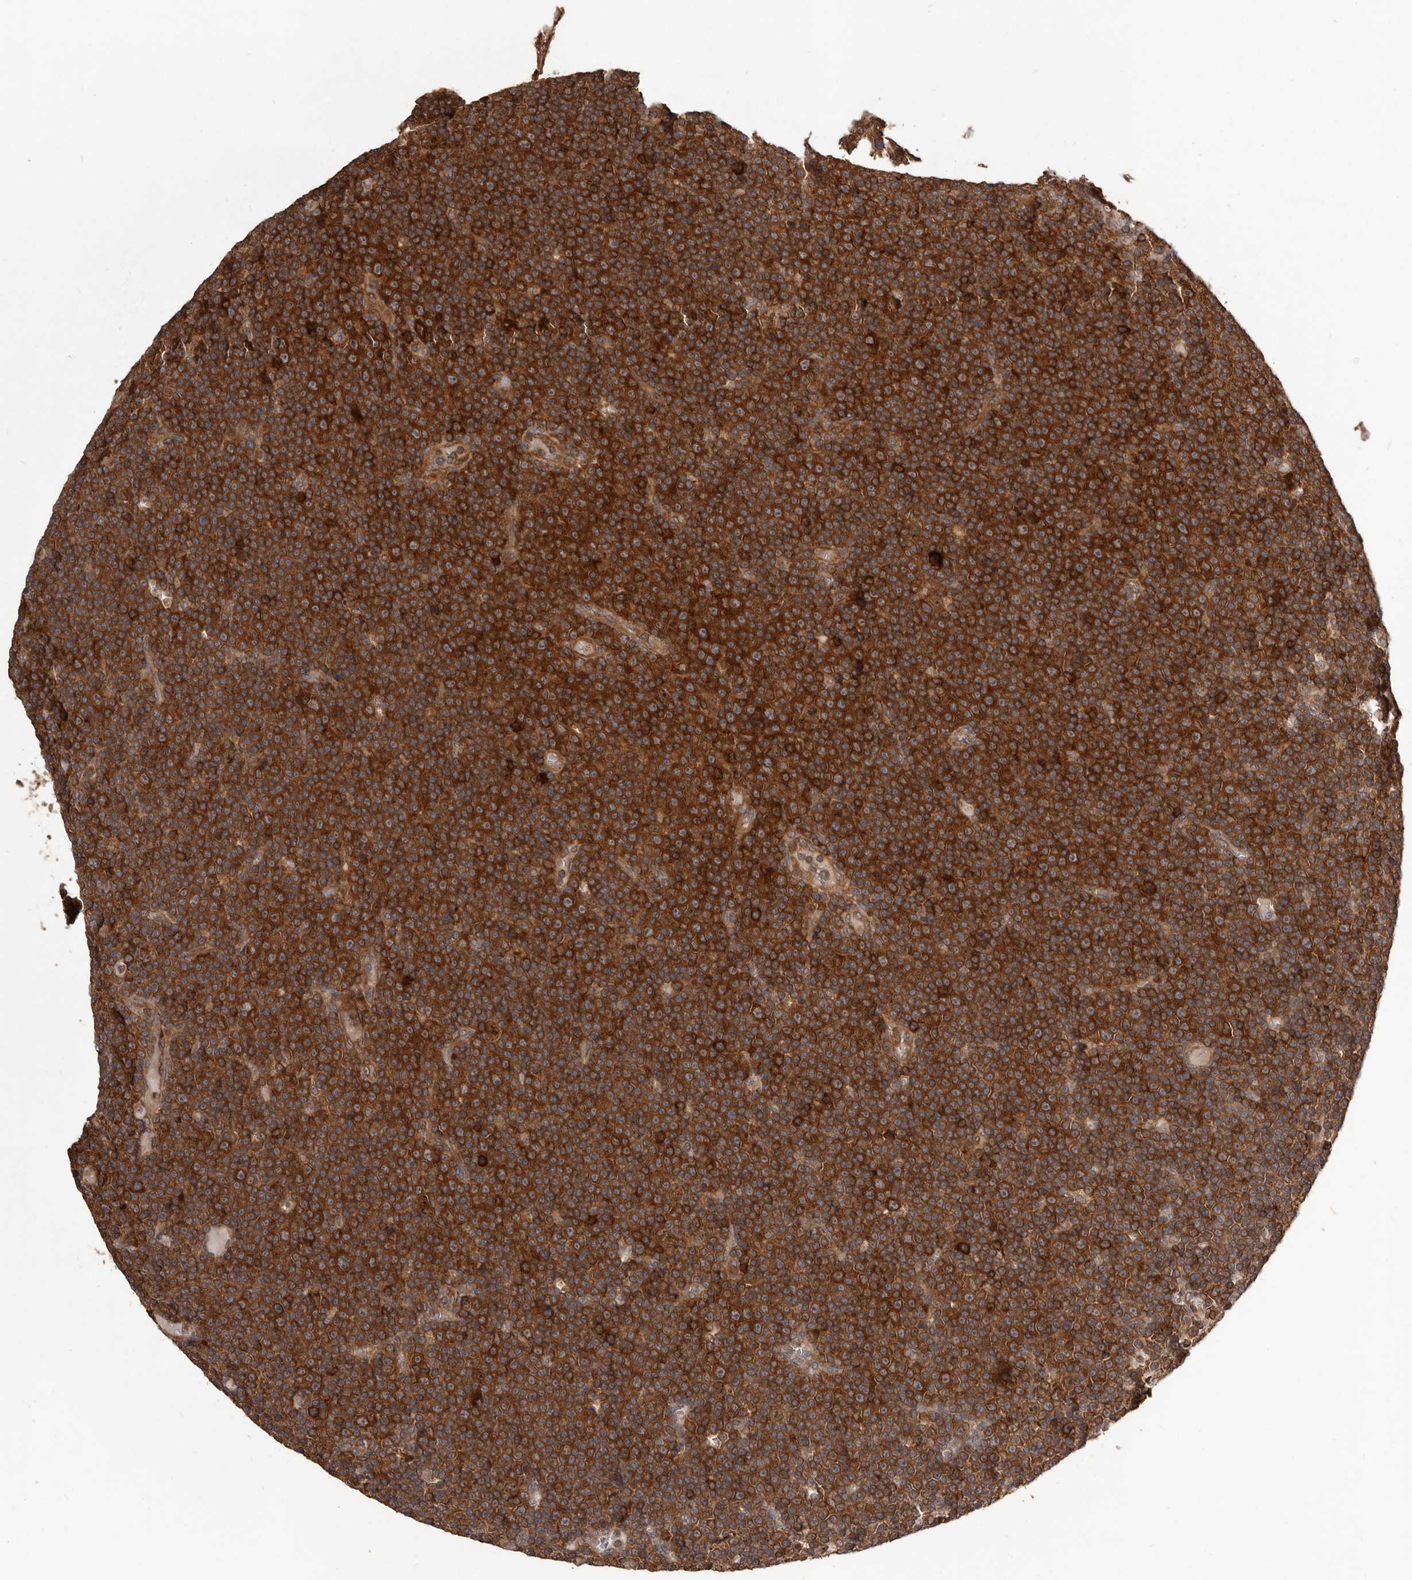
{"staining": {"intensity": "strong", "quantity": ">75%", "location": "cytoplasmic/membranous"}, "tissue": "lymphoma", "cell_type": "Tumor cells", "image_type": "cancer", "snomed": [{"axis": "morphology", "description": "Malignant lymphoma, non-Hodgkin's type, Low grade"}, {"axis": "topography", "description": "Lymph node"}], "caption": "Tumor cells display strong cytoplasmic/membranous expression in about >75% of cells in lymphoma. The staining is performed using DAB (3,3'-diaminobenzidine) brown chromogen to label protein expression. The nuclei are counter-stained blue using hematoxylin.", "gene": "HBS1L", "patient": {"sex": "female", "age": 67}}